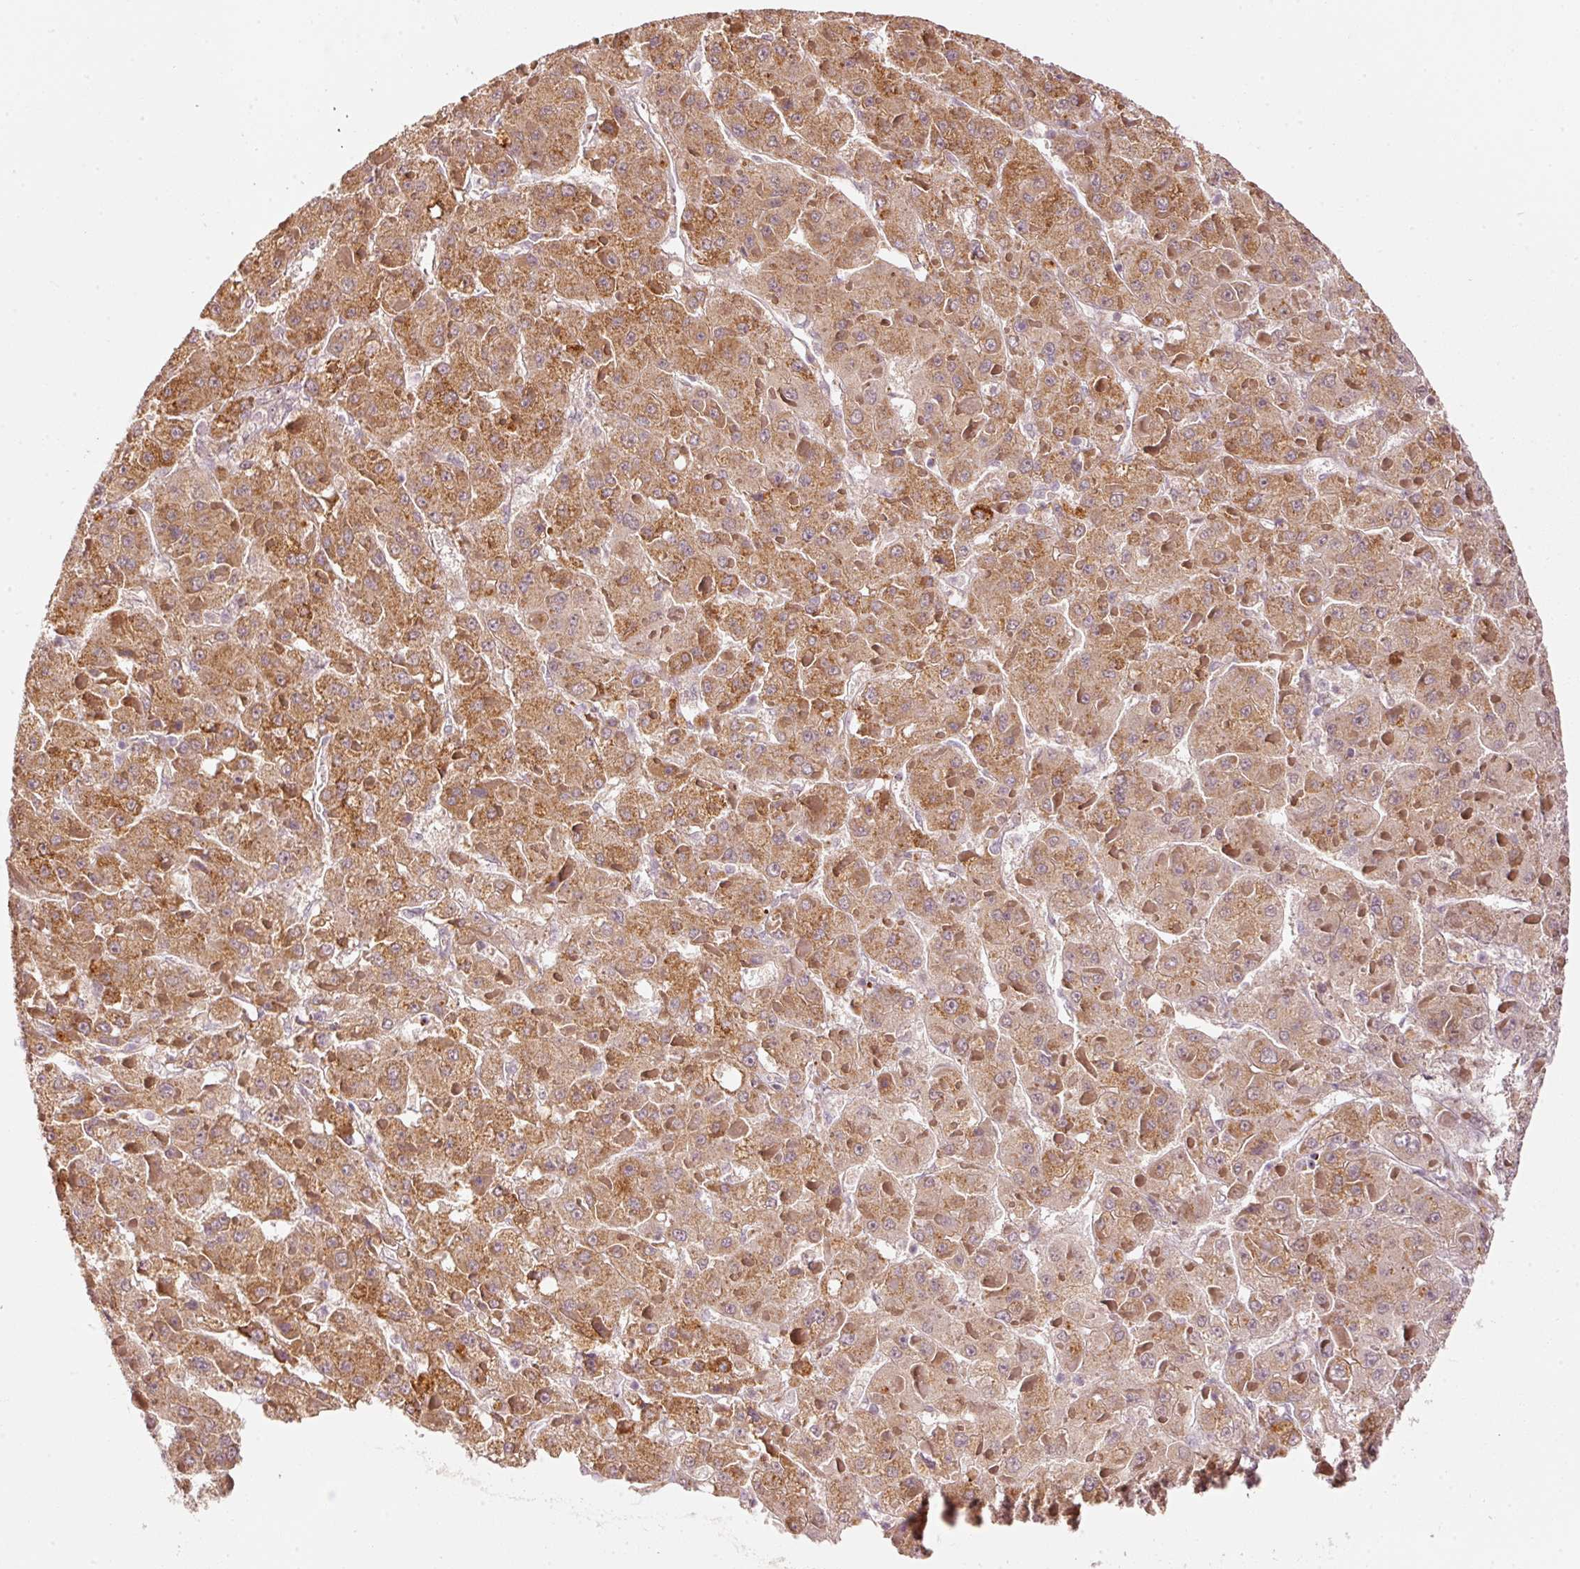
{"staining": {"intensity": "moderate", "quantity": ">75%", "location": "cytoplasmic/membranous"}, "tissue": "liver cancer", "cell_type": "Tumor cells", "image_type": "cancer", "snomed": [{"axis": "morphology", "description": "Carcinoma, Hepatocellular, NOS"}, {"axis": "topography", "description": "Liver"}], "caption": "This micrograph displays immunohistochemistry (IHC) staining of liver hepatocellular carcinoma, with medium moderate cytoplasmic/membranous staining in approximately >75% of tumor cells.", "gene": "ARHGAP22", "patient": {"sex": "female", "age": 73}}